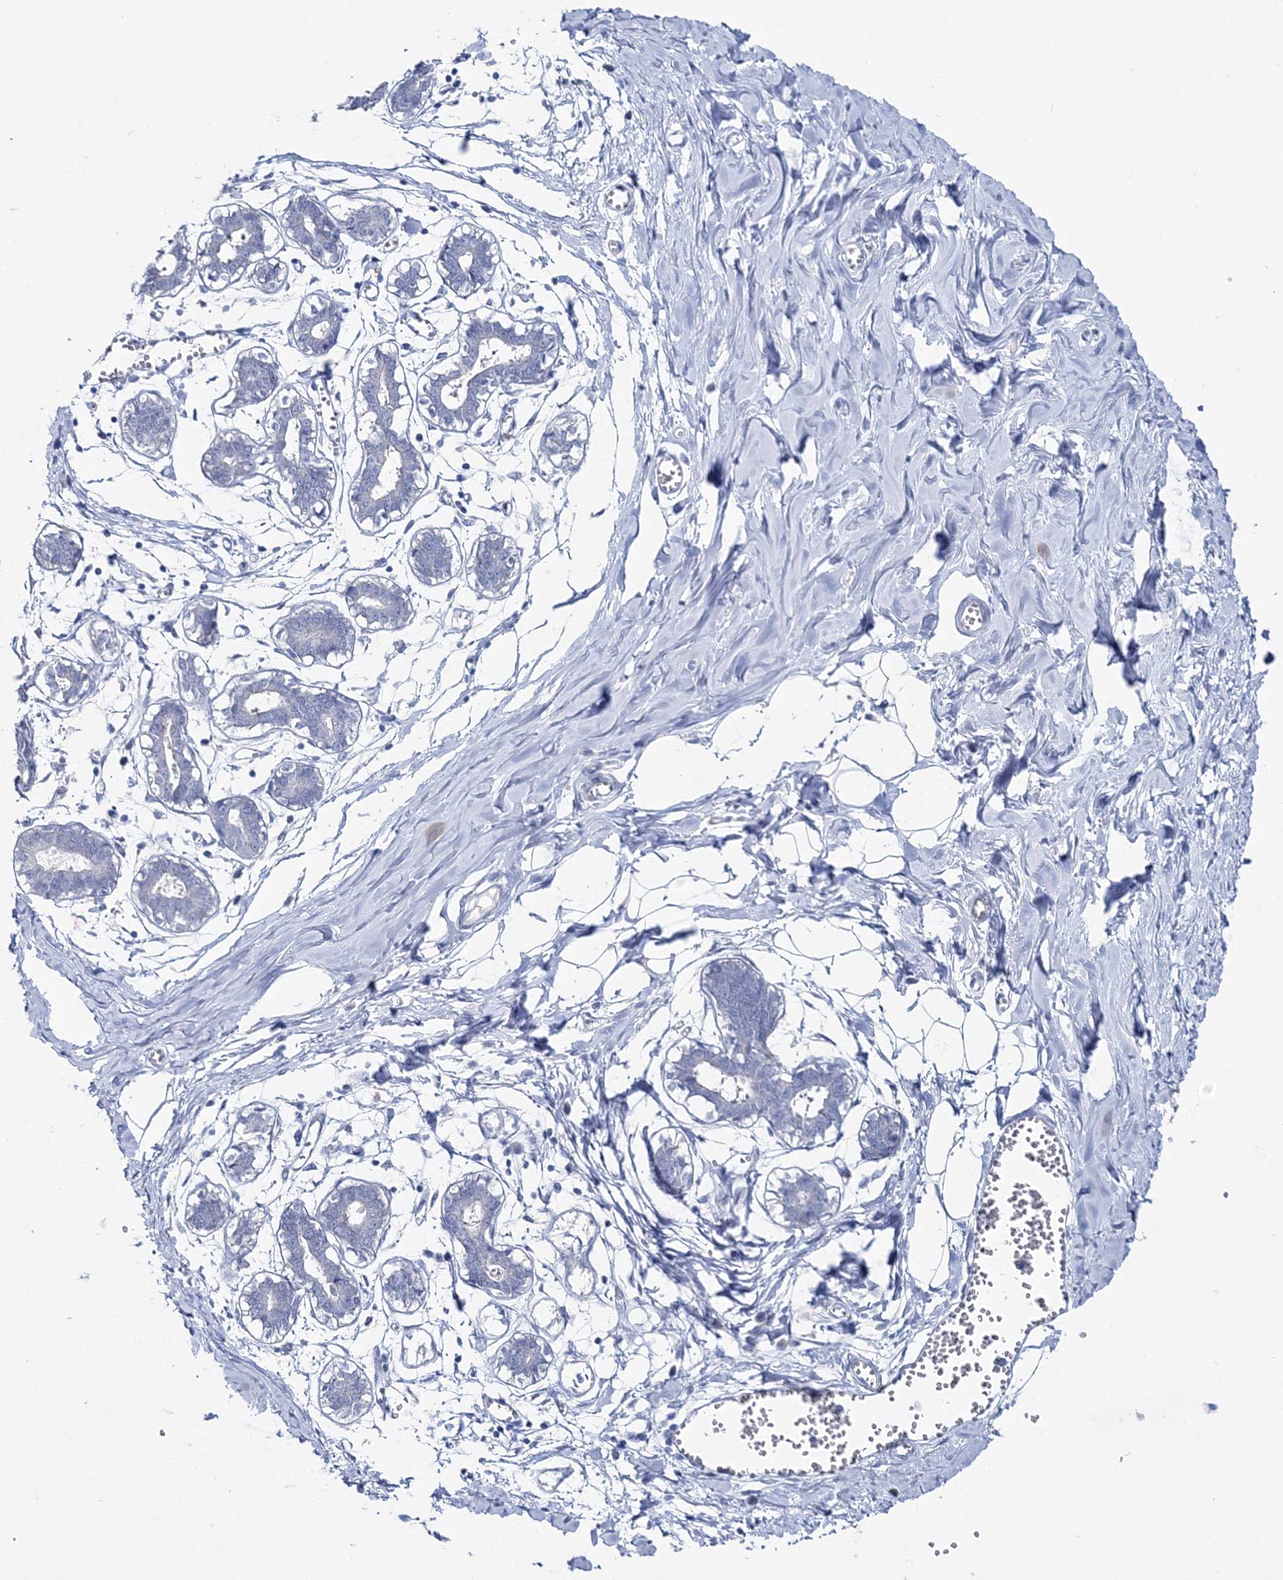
{"staining": {"intensity": "negative", "quantity": "none", "location": "none"}, "tissue": "breast", "cell_type": "Adipocytes", "image_type": "normal", "snomed": [{"axis": "morphology", "description": "Normal tissue, NOS"}, {"axis": "topography", "description": "Breast"}], "caption": "The immunohistochemistry histopathology image has no significant expression in adipocytes of breast. (DAB IHC visualized using brightfield microscopy, high magnification).", "gene": "GCKR", "patient": {"sex": "female", "age": 27}}